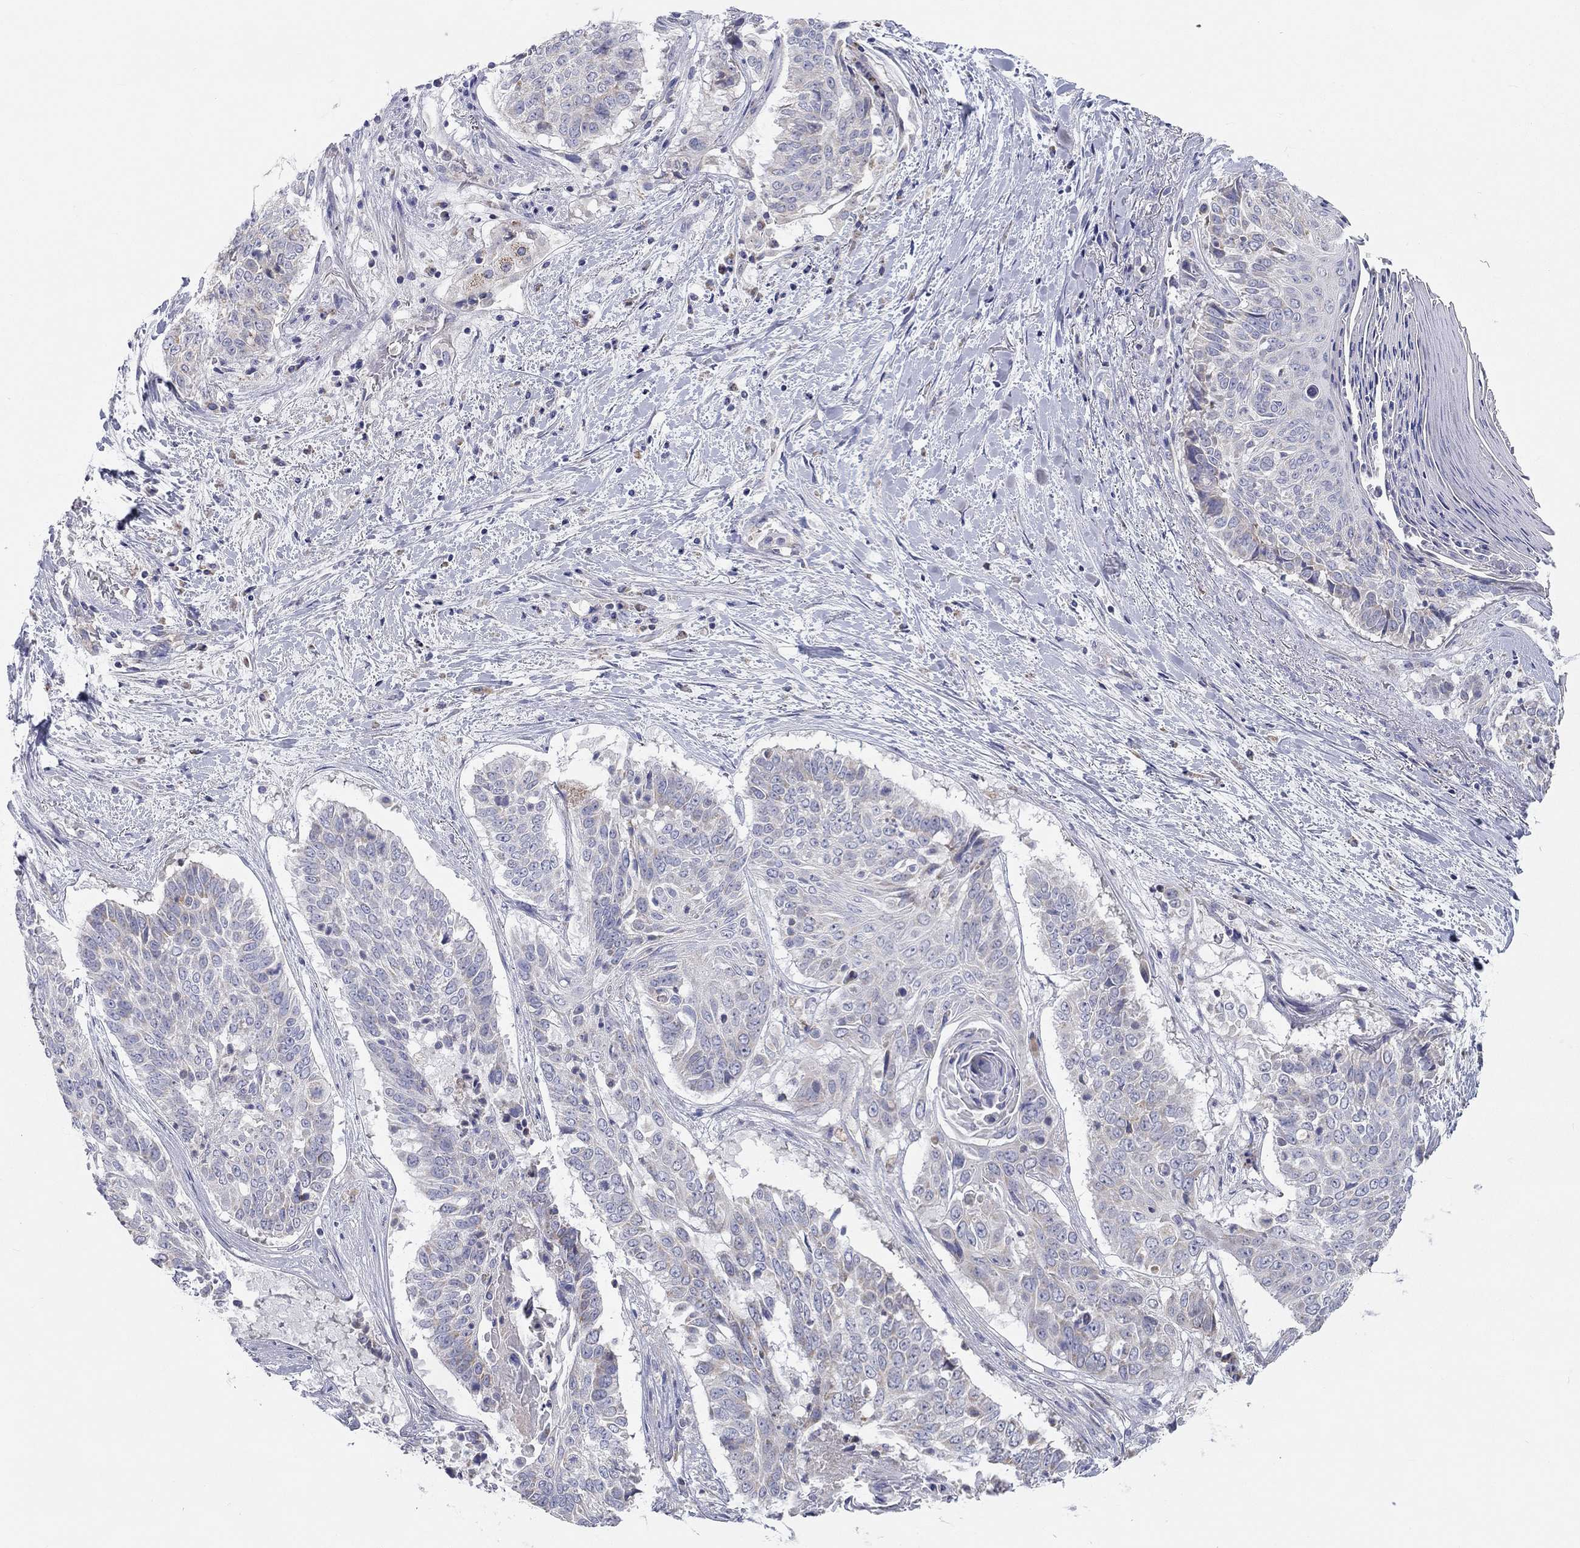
{"staining": {"intensity": "weak", "quantity": "<25%", "location": "cytoplasmic/membranous"}, "tissue": "lung cancer", "cell_type": "Tumor cells", "image_type": "cancer", "snomed": [{"axis": "morphology", "description": "Squamous cell carcinoma, NOS"}, {"axis": "topography", "description": "Lung"}], "caption": "This is an immunohistochemistry (IHC) image of lung squamous cell carcinoma. There is no expression in tumor cells.", "gene": "RCAN1", "patient": {"sex": "male", "age": 64}}